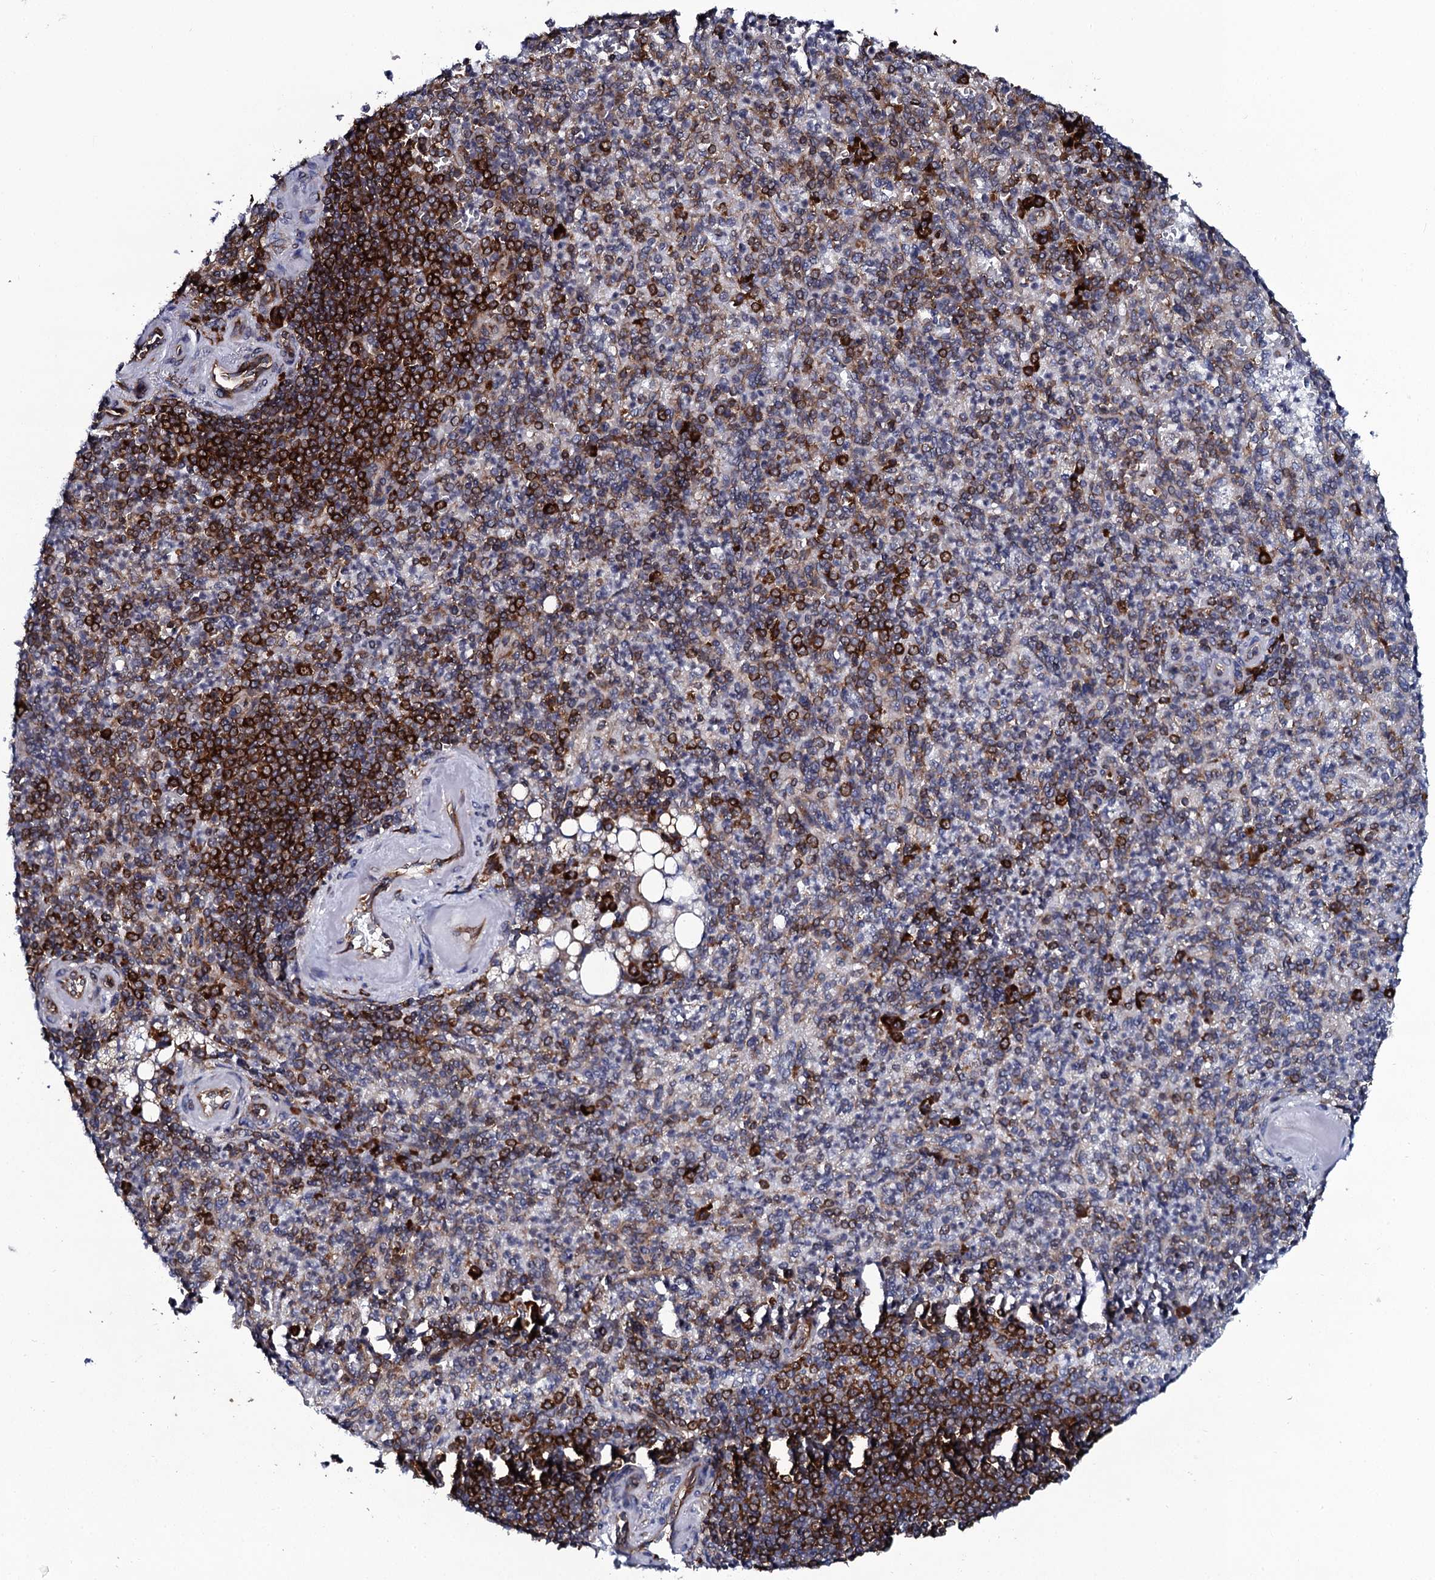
{"staining": {"intensity": "strong", "quantity": "25%-75%", "location": "cytoplasmic/membranous"}, "tissue": "spleen", "cell_type": "Cells in red pulp", "image_type": "normal", "snomed": [{"axis": "morphology", "description": "Normal tissue, NOS"}, {"axis": "topography", "description": "Spleen"}], "caption": "Approximately 25%-75% of cells in red pulp in benign human spleen show strong cytoplasmic/membranous protein staining as visualized by brown immunohistochemical staining.", "gene": "SPTY2D1", "patient": {"sex": "female", "age": 74}}